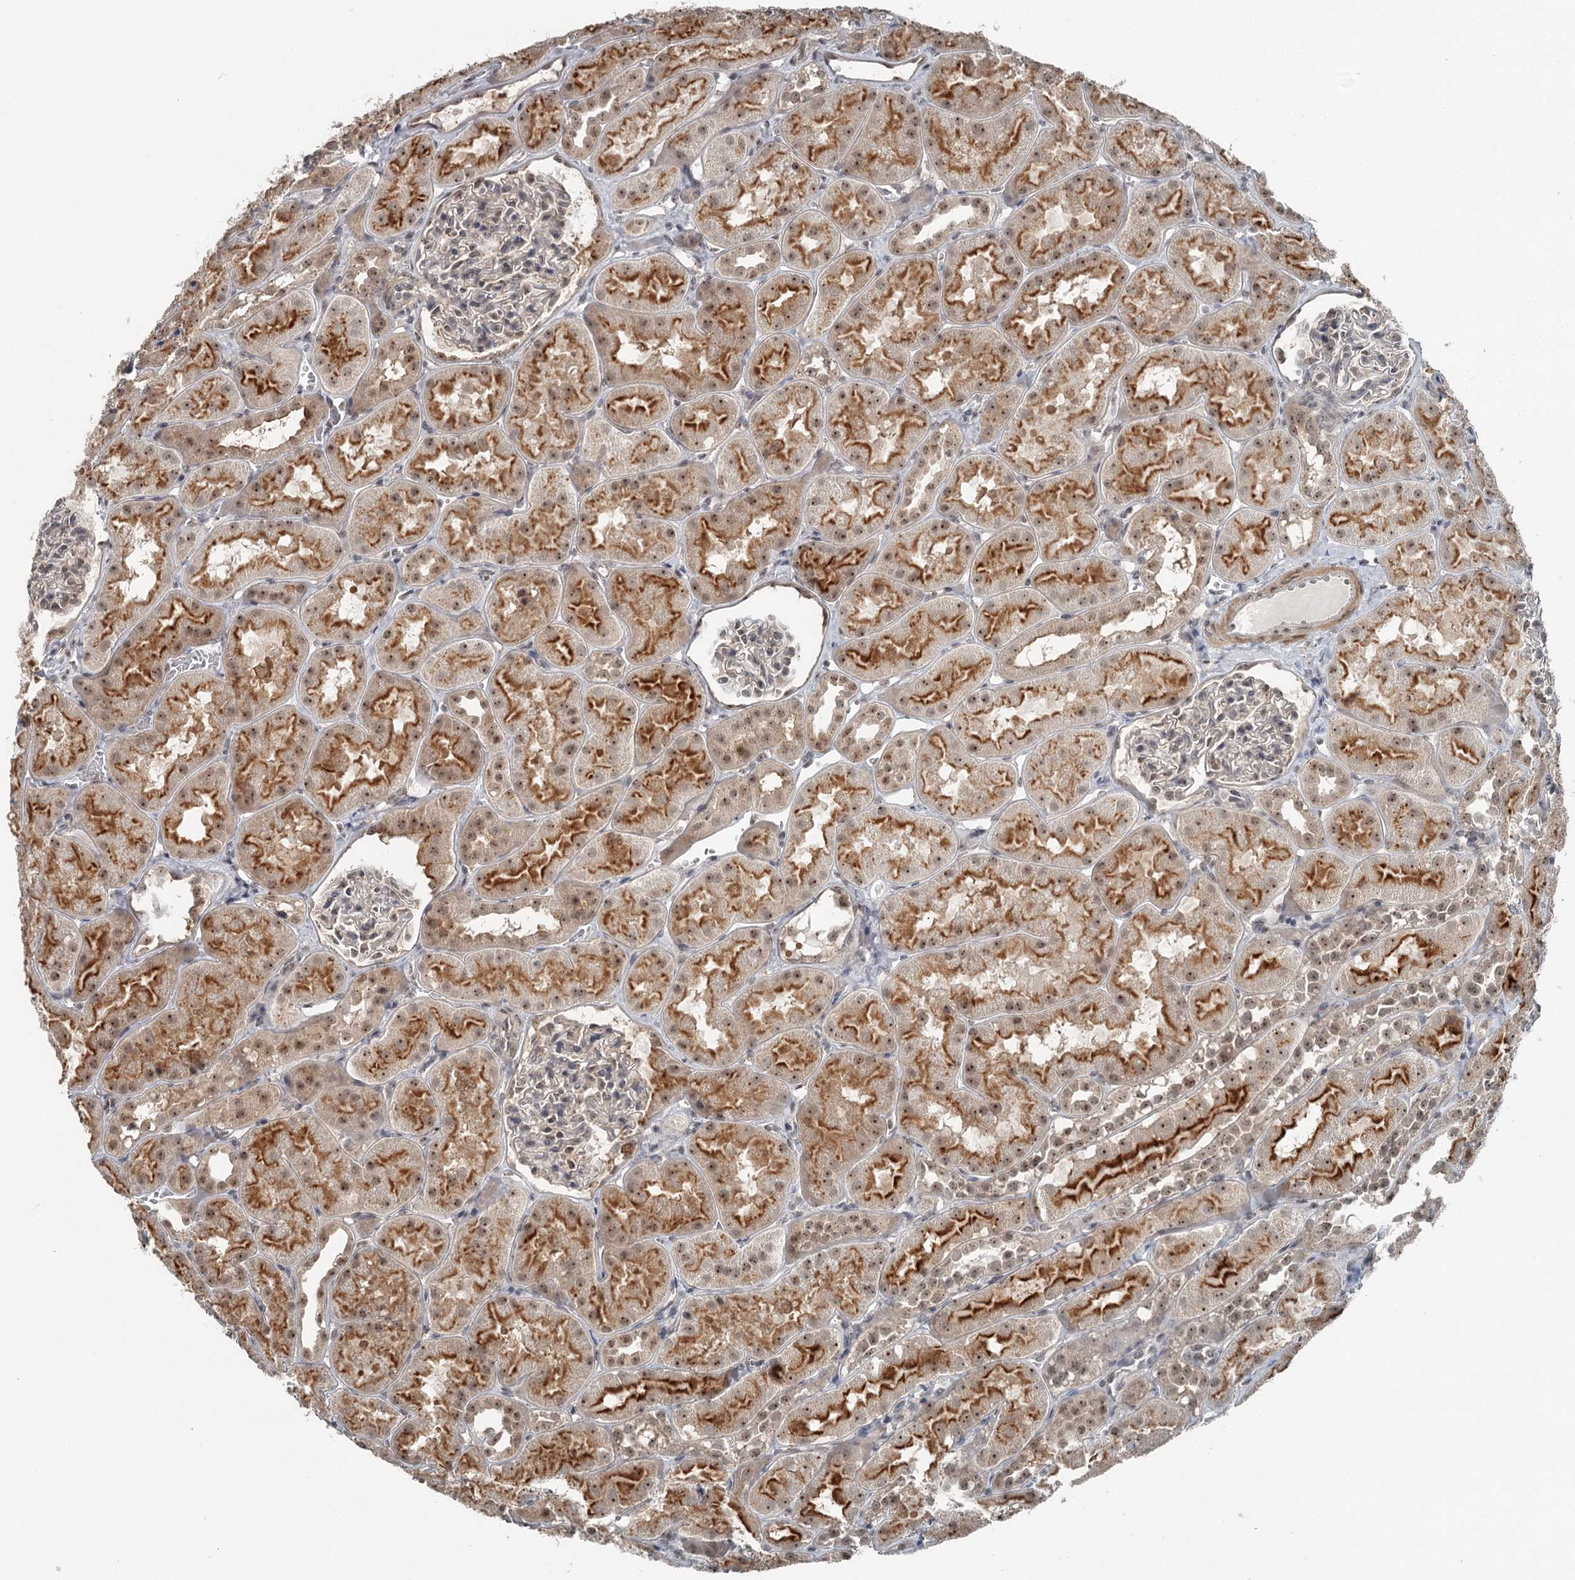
{"staining": {"intensity": "weak", "quantity": "<25%", "location": "nuclear"}, "tissue": "kidney", "cell_type": "Cells in glomeruli", "image_type": "normal", "snomed": [{"axis": "morphology", "description": "Normal tissue, NOS"}, {"axis": "topography", "description": "Kidney"}, {"axis": "topography", "description": "Urinary bladder"}], "caption": "Normal kidney was stained to show a protein in brown. There is no significant expression in cells in glomeruli.", "gene": "EXOSC1", "patient": {"sex": "male", "age": 16}}